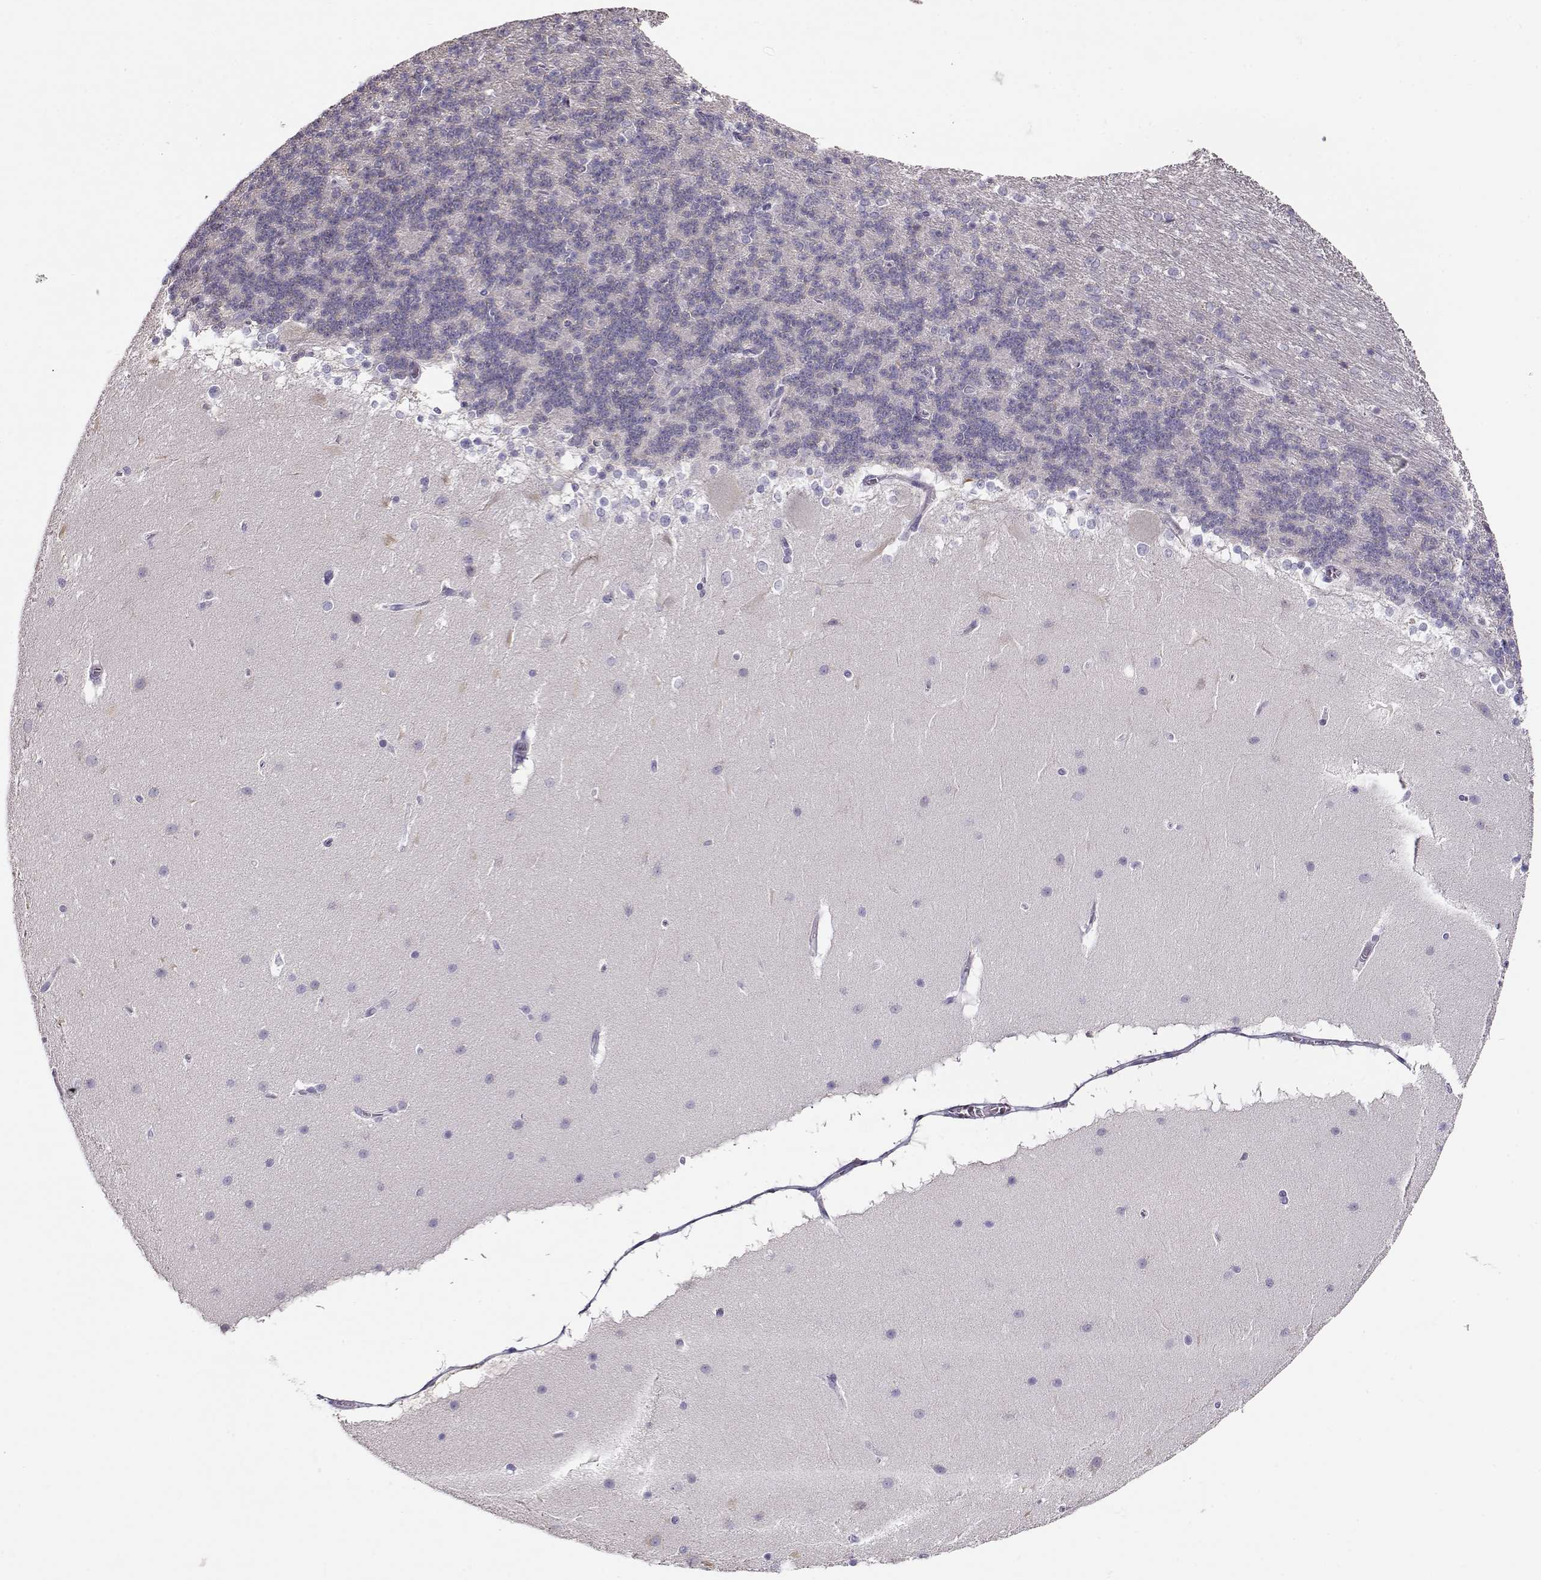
{"staining": {"intensity": "negative", "quantity": "none", "location": "none"}, "tissue": "cerebellum", "cell_type": "Cells in granular layer", "image_type": "normal", "snomed": [{"axis": "morphology", "description": "Normal tissue, NOS"}, {"axis": "topography", "description": "Cerebellum"}], "caption": "This is a histopathology image of immunohistochemistry staining of normal cerebellum, which shows no expression in cells in granular layer.", "gene": "RBM44", "patient": {"sex": "female", "age": 19}}